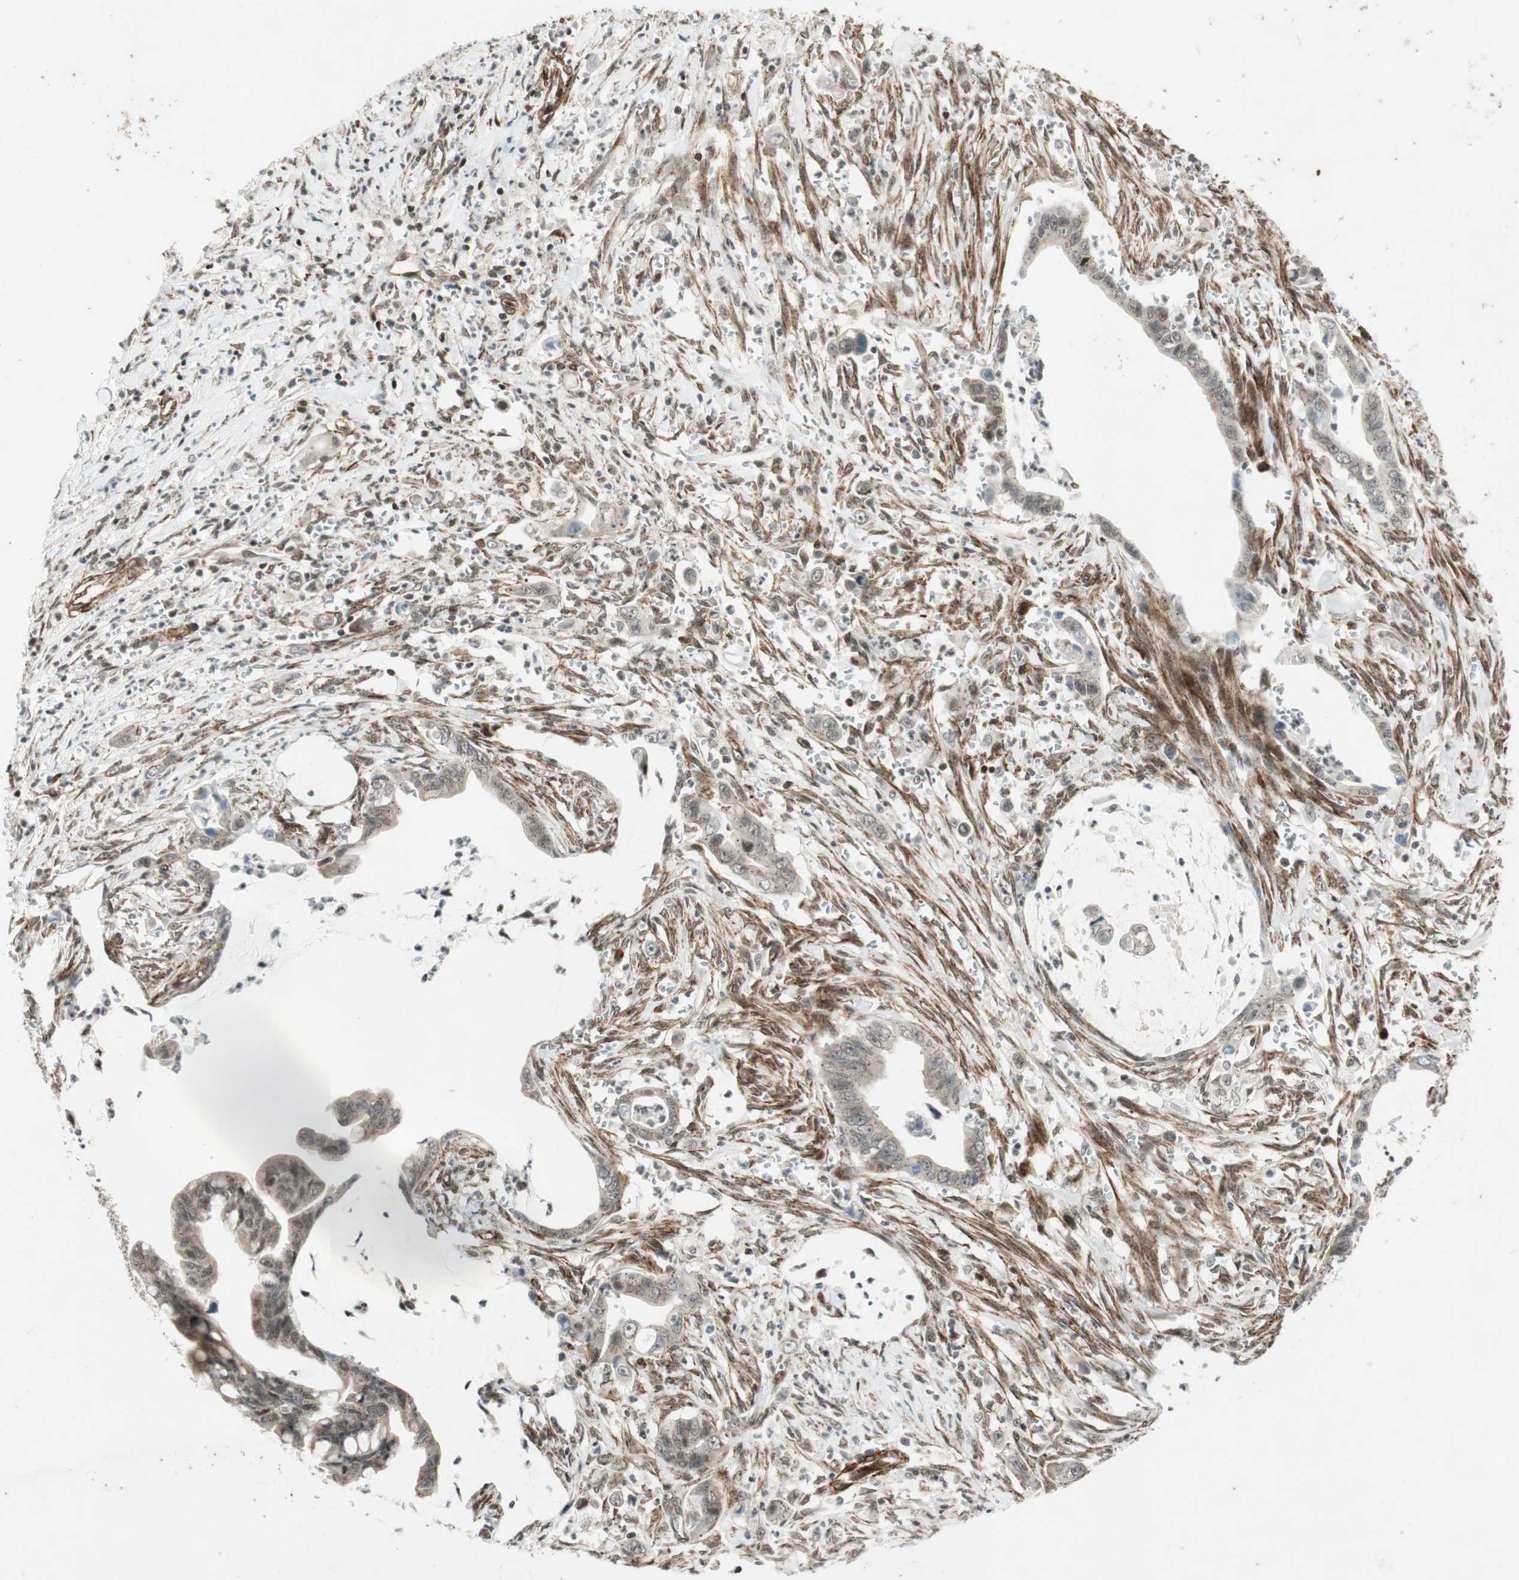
{"staining": {"intensity": "negative", "quantity": "none", "location": "none"}, "tissue": "pancreatic cancer", "cell_type": "Tumor cells", "image_type": "cancer", "snomed": [{"axis": "morphology", "description": "Adenocarcinoma, NOS"}, {"axis": "topography", "description": "Pancreas"}], "caption": "Adenocarcinoma (pancreatic) stained for a protein using immunohistochemistry (IHC) shows no expression tumor cells.", "gene": "CDK19", "patient": {"sex": "male", "age": 59}}